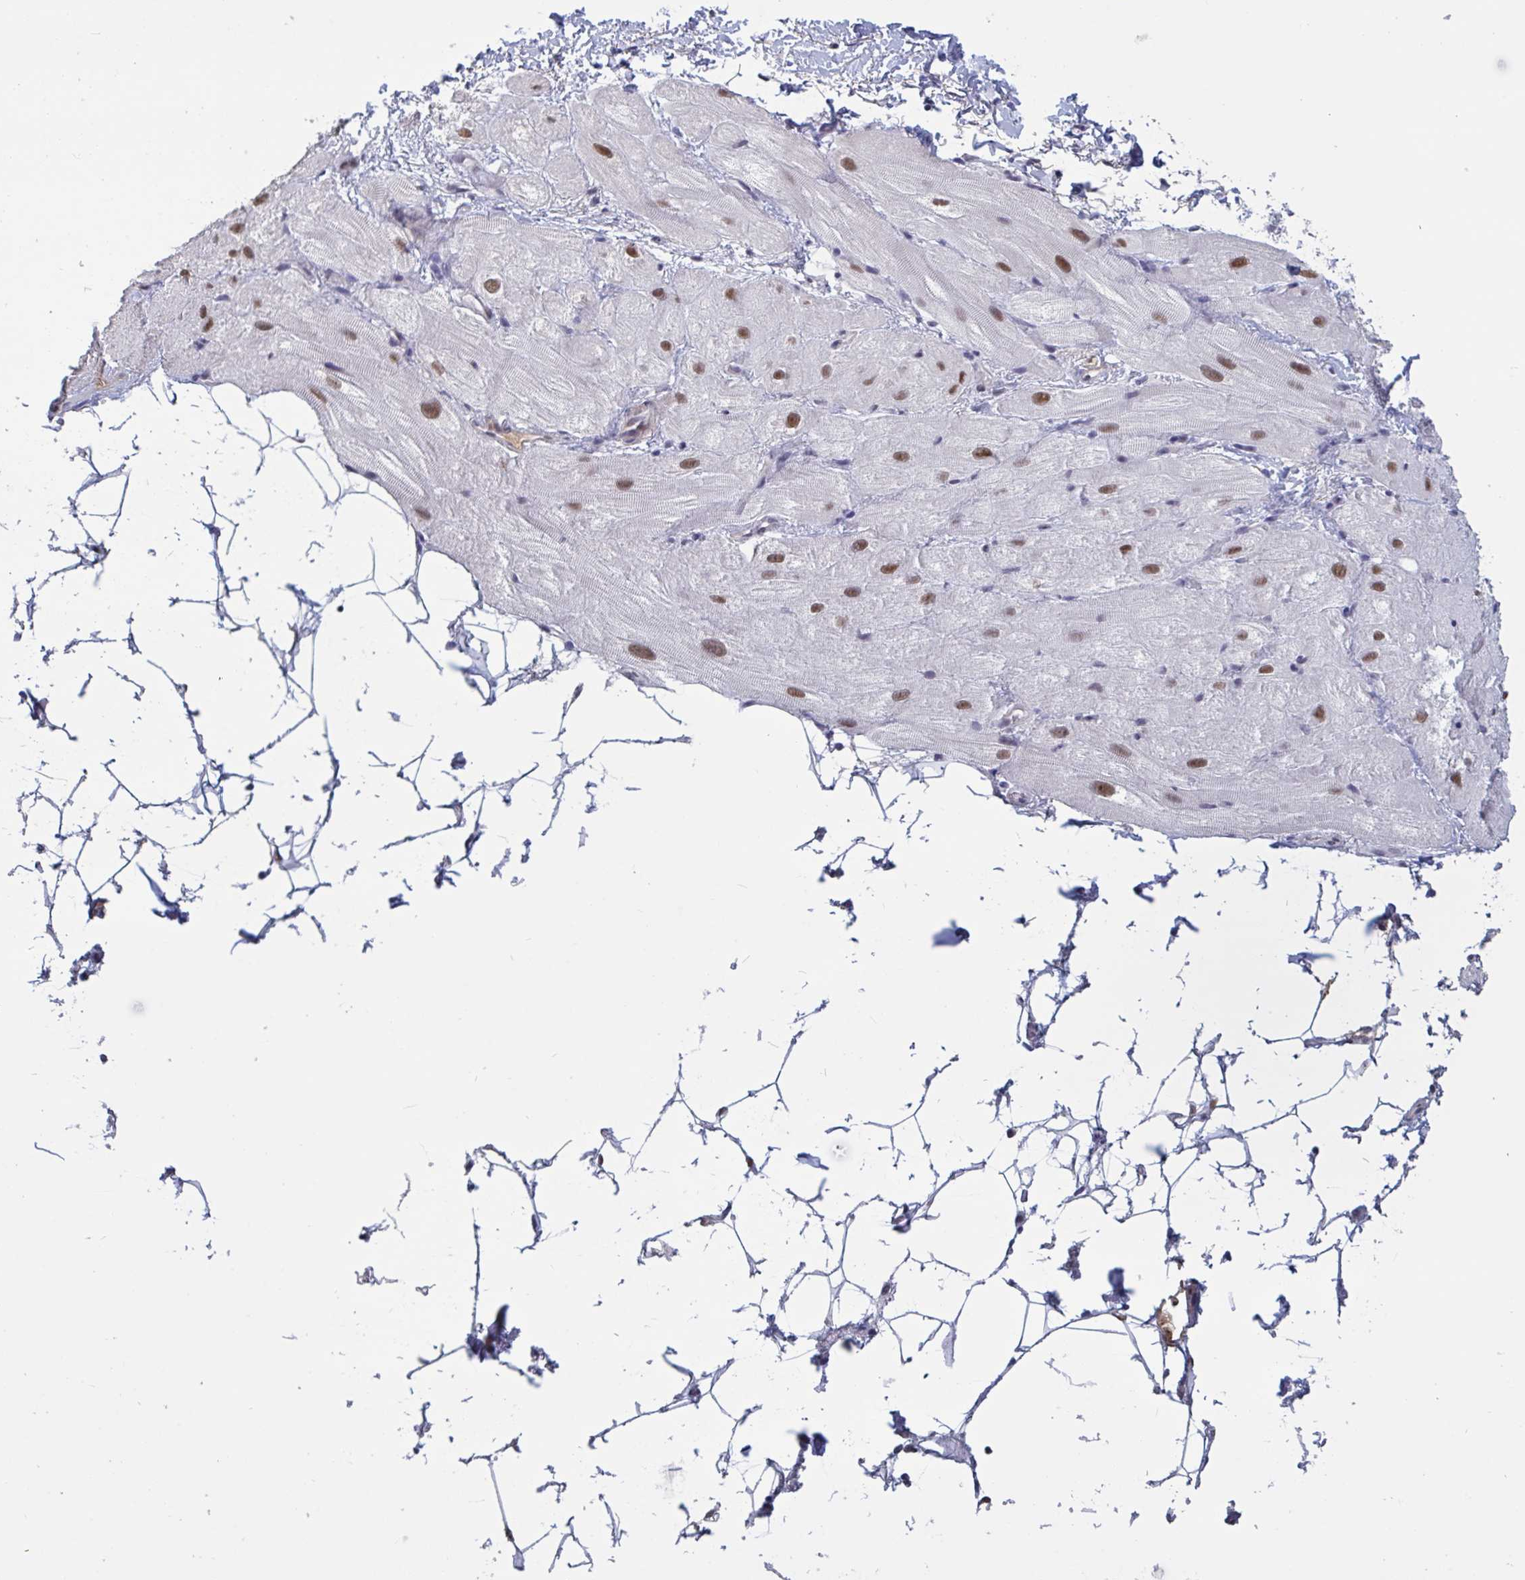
{"staining": {"intensity": "moderate", "quantity": ">75%", "location": "nuclear"}, "tissue": "heart muscle", "cell_type": "Cardiomyocytes", "image_type": "normal", "snomed": [{"axis": "morphology", "description": "Normal tissue, NOS"}, {"axis": "topography", "description": "Heart"}], "caption": "IHC staining of unremarkable heart muscle, which demonstrates medium levels of moderate nuclear expression in approximately >75% of cardiomyocytes indicating moderate nuclear protein staining. The staining was performed using DAB (brown) for protein detection and nuclei were counterstained in hematoxylin (blue).", "gene": "BCL7B", "patient": {"sex": "male", "age": 62}}